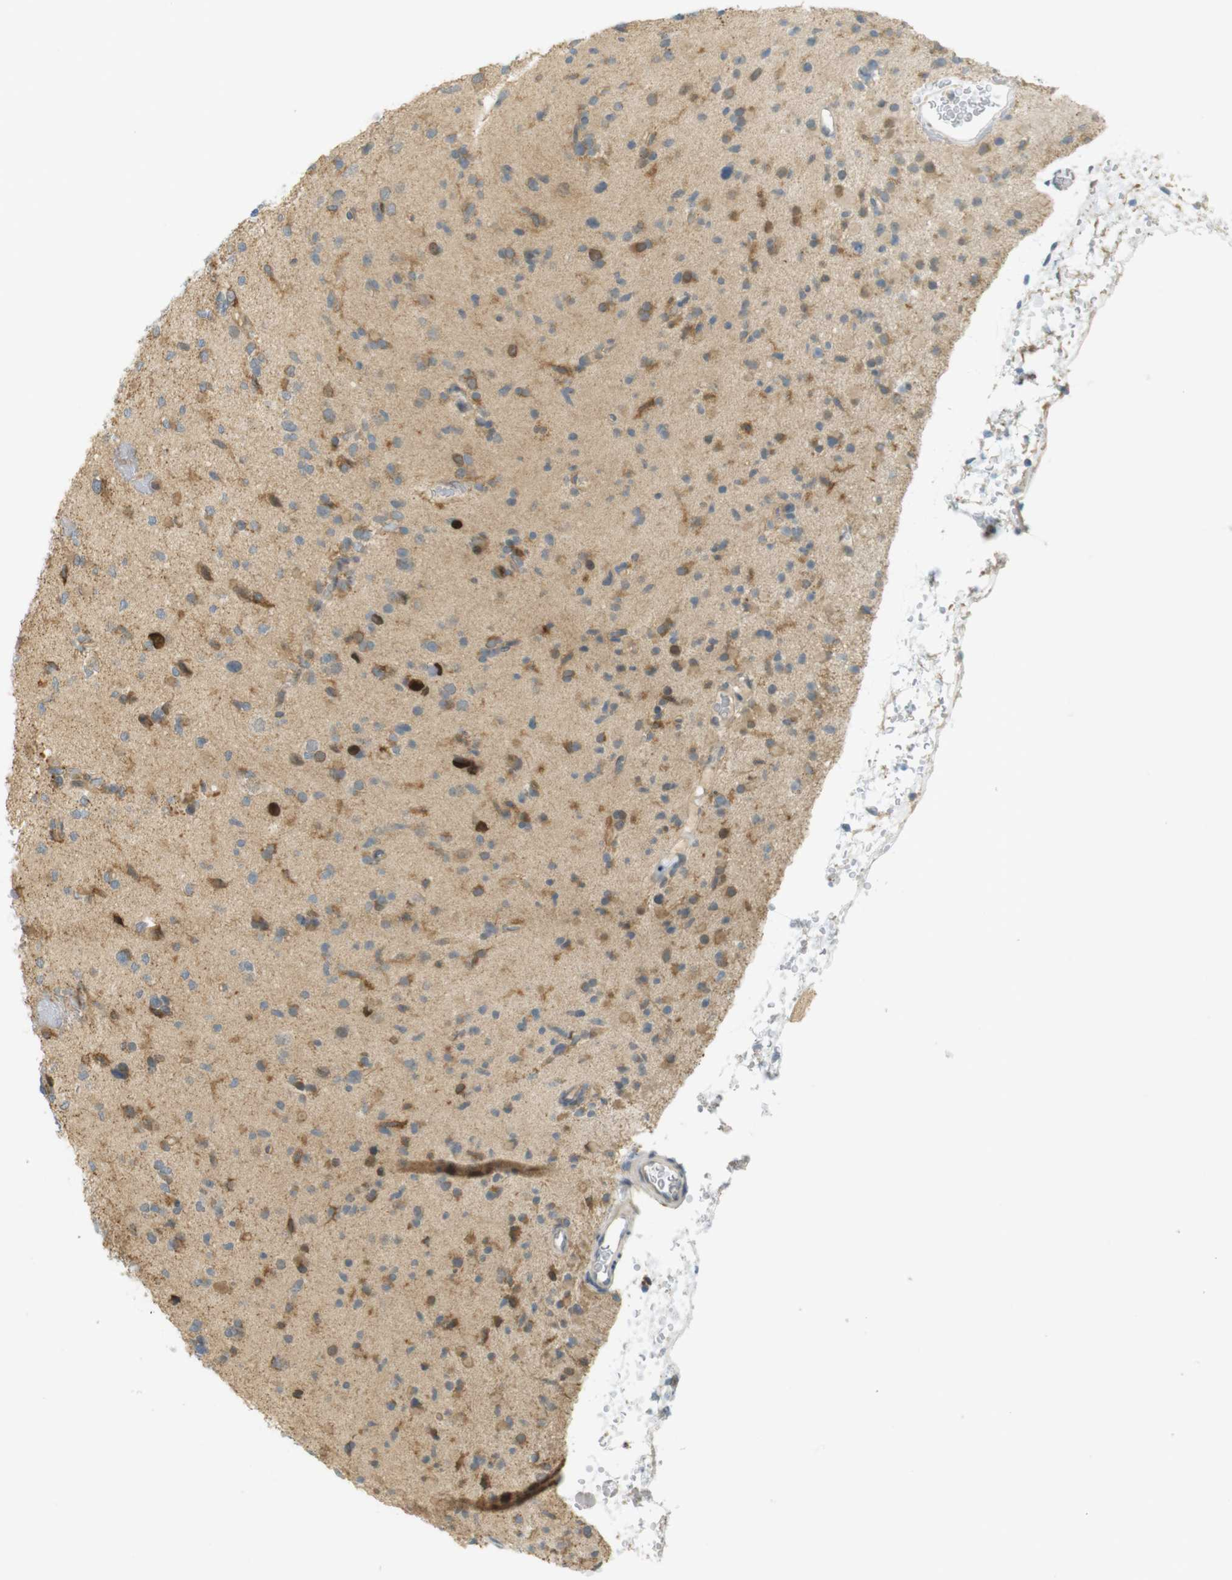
{"staining": {"intensity": "moderate", "quantity": "25%-75%", "location": "cytoplasmic/membranous"}, "tissue": "glioma", "cell_type": "Tumor cells", "image_type": "cancer", "snomed": [{"axis": "morphology", "description": "Glioma, malignant, Low grade"}, {"axis": "topography", "description": "Brain"}], "caption": "A medium amount of moderate cytoplasmic/membranous expression is present in about 25%-75% of tumor cells in glioma tissue.", "gene": "CLRN3", "patient": {"sex": "female", "age": 22}}